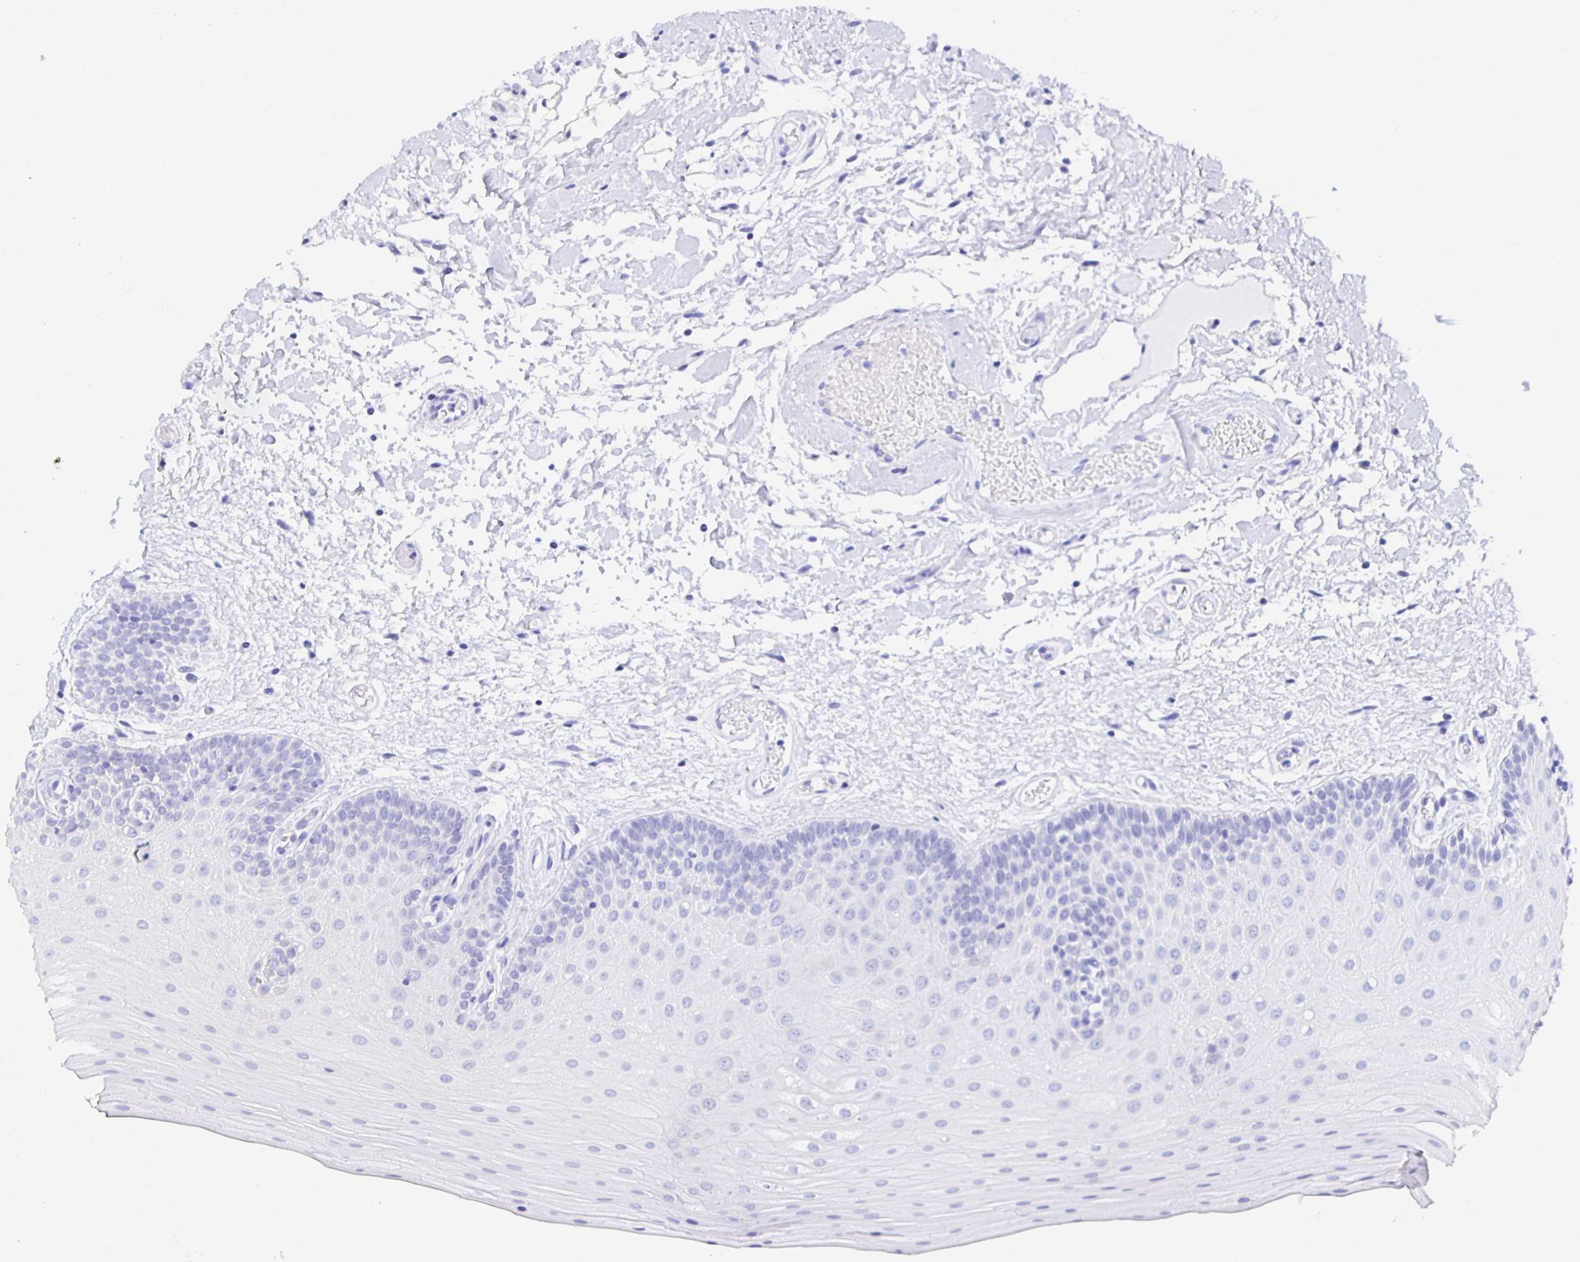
{"staining": {"intensity": "negative", "quantity": "none", "location": "none"}, "tissue": "oral mucosa", "cell_type": "Squamous epithelial cells", "image_type": "normal", "snomed": [{"axis": "morphology", "description": "Normal tissue, NOS"}, {"axis": "morphology", "description": "Squamous cell carcinoma, NOS"}, {"axis": "topography", "description": "Oral tissue"}, {"axis": "topography", "description": "Tounge, NOS"}, {"axis": "topography", "description": "Head-Neck"}], "caption": "An immunohistochemistry (IHC) histopathology image of unremarkable oral mucosa is shown. There is no staining in squamous epithelial cells of oral mucosa.", "gene": "HSPA4L", "patient": {"sex": "male", "age": 62}}